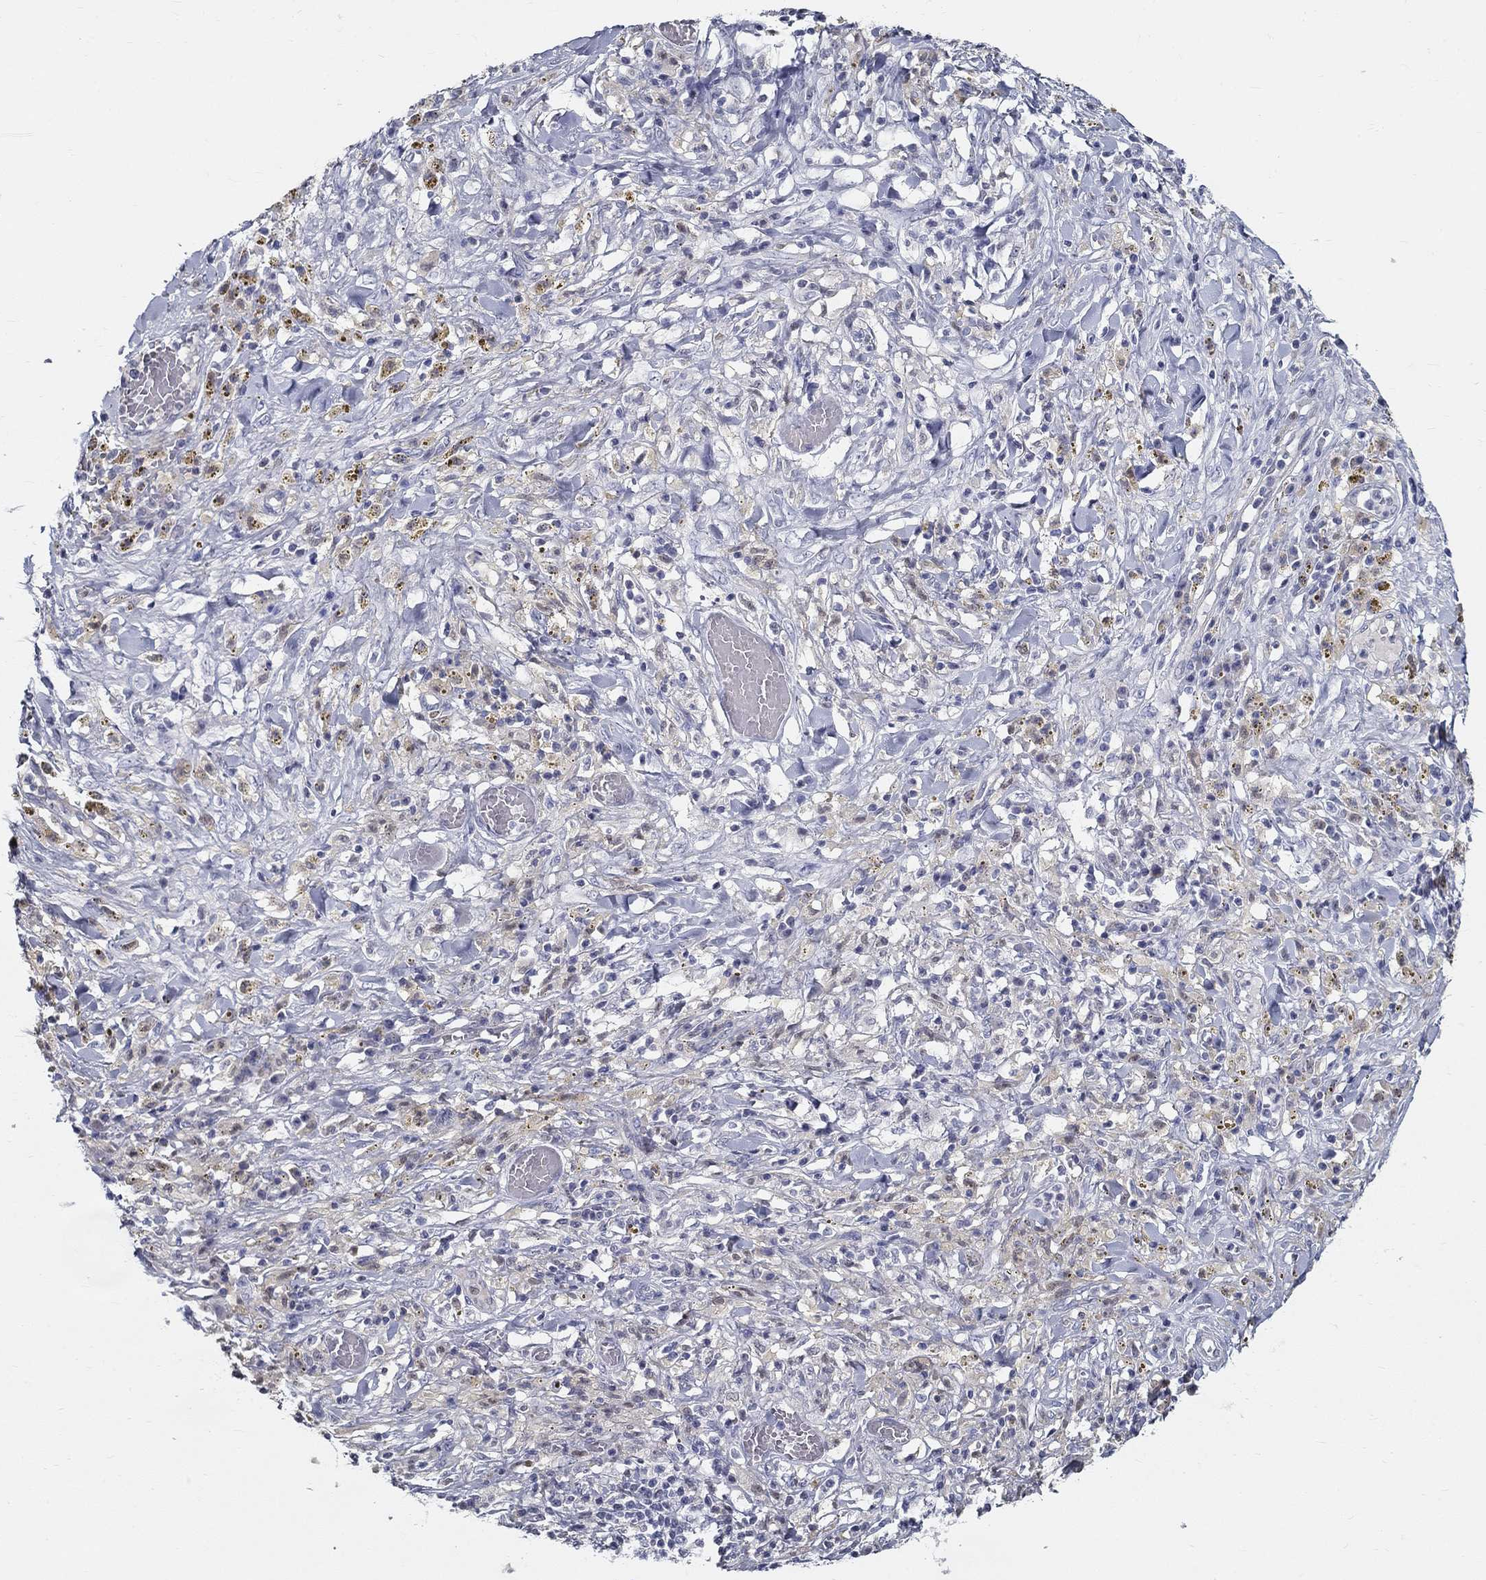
{"staining": {"intensity": "negative", "quantity": "none", "location": "none"}, "tissue": "melanoma", "cell_type": "Tumor cells", "image_type": "cancer", "snomed": [{"axis": "morphology", "description": "Malignant melanoma, NOS"}, {"axis": "topography", "description": "Skin"}], "caption": "There is no significant expression in tumor cells of melanoma.", "gene": "GUCA1A", "patient": {"sex": "female", "age": 91}}